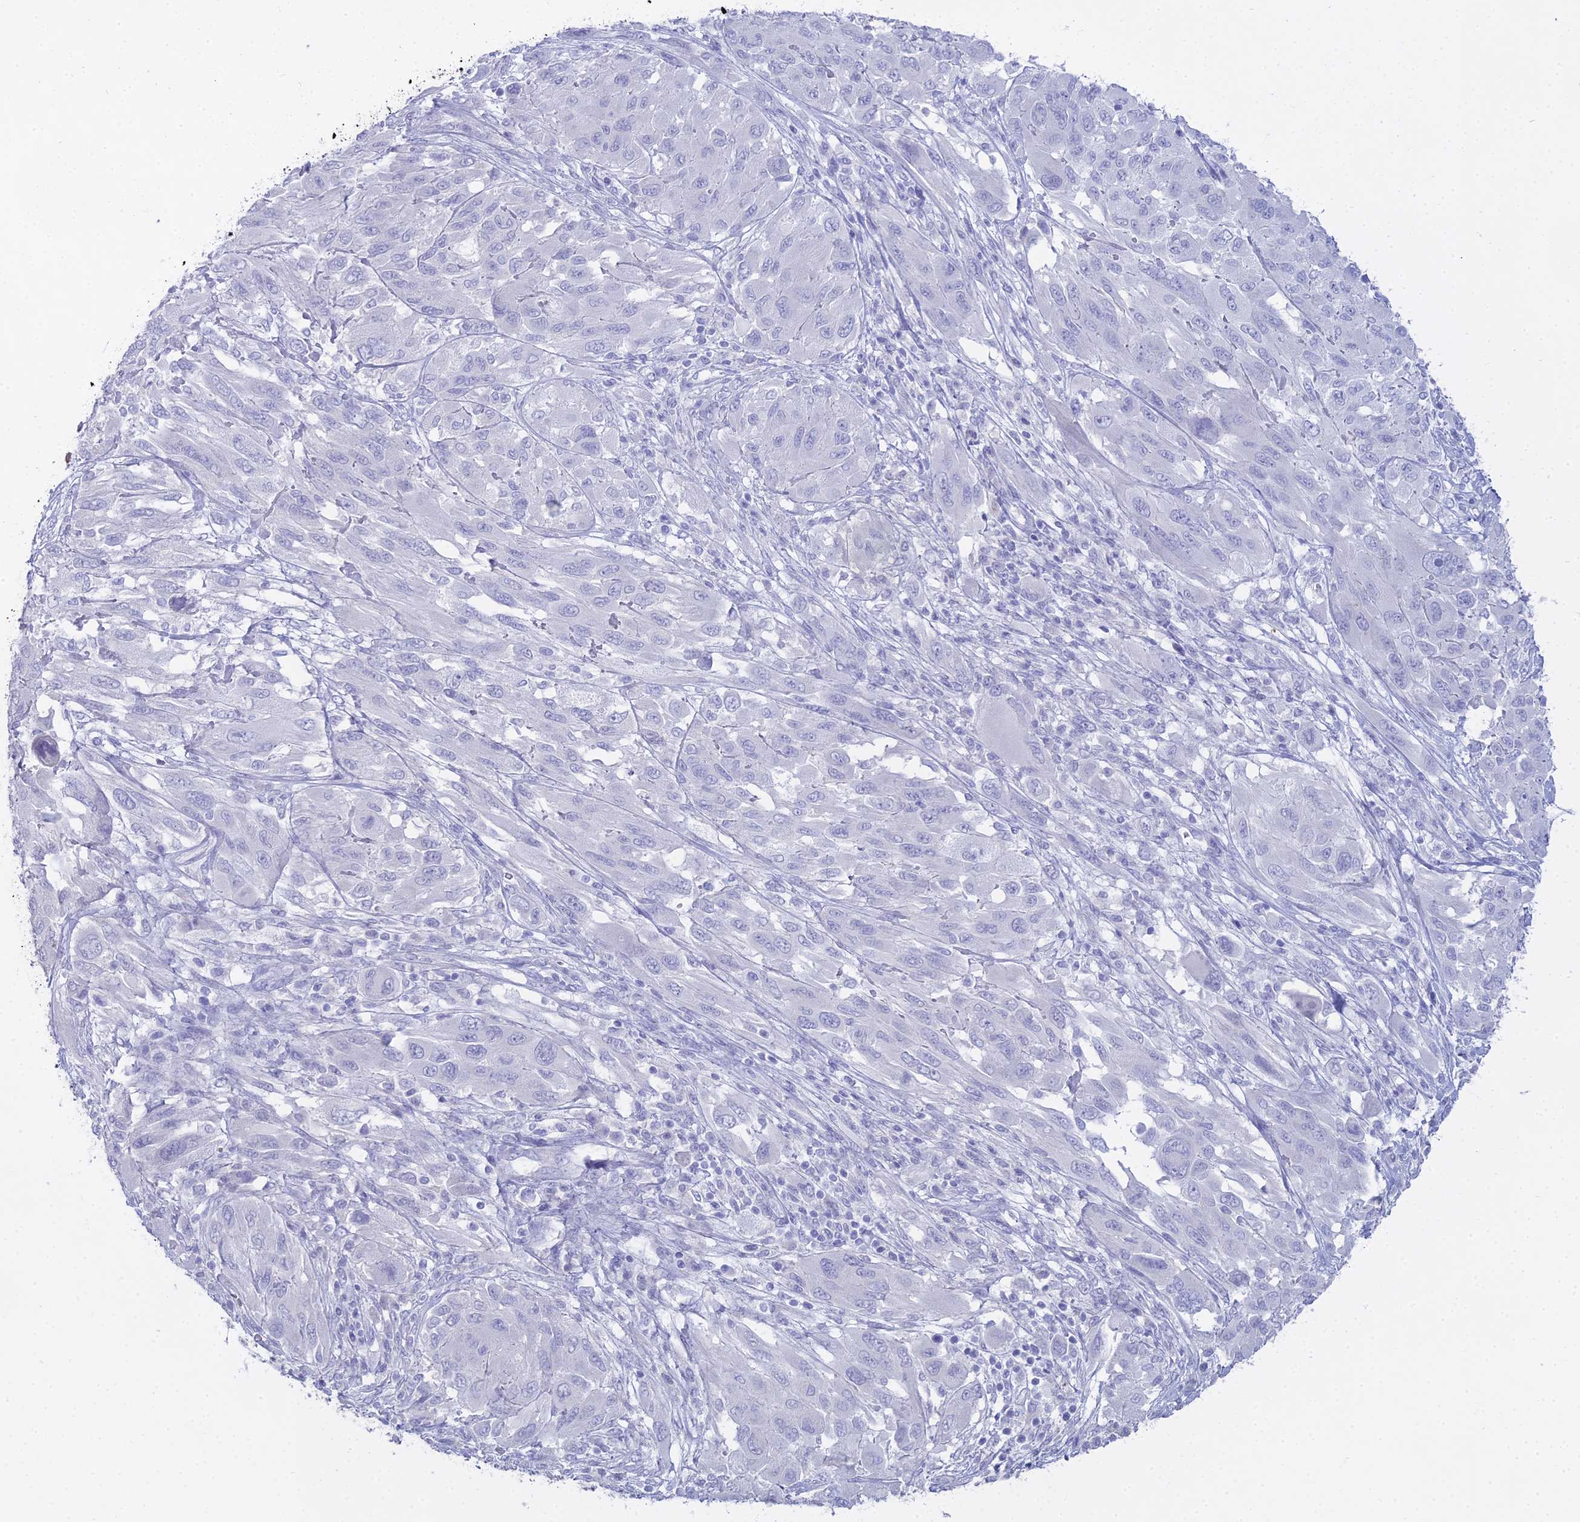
{"staining": {"intensity": "negative", "quantity": "none", "location": "none"}, "tissue": "melanoma", "cell_type": "Tumor cells", "image_type": "cancer", "snomed": [{"axis": "morphology", "description": "Malignant melanoma, NOS"}, {"axis": "topography", "description": "Skin"}], "caption": "Immunohistochemical staining of human melanoma demonstrates no significant positivity in tumor cells.", "gene": "S100A7", "patient": {"sex": "female", "age": 91}}